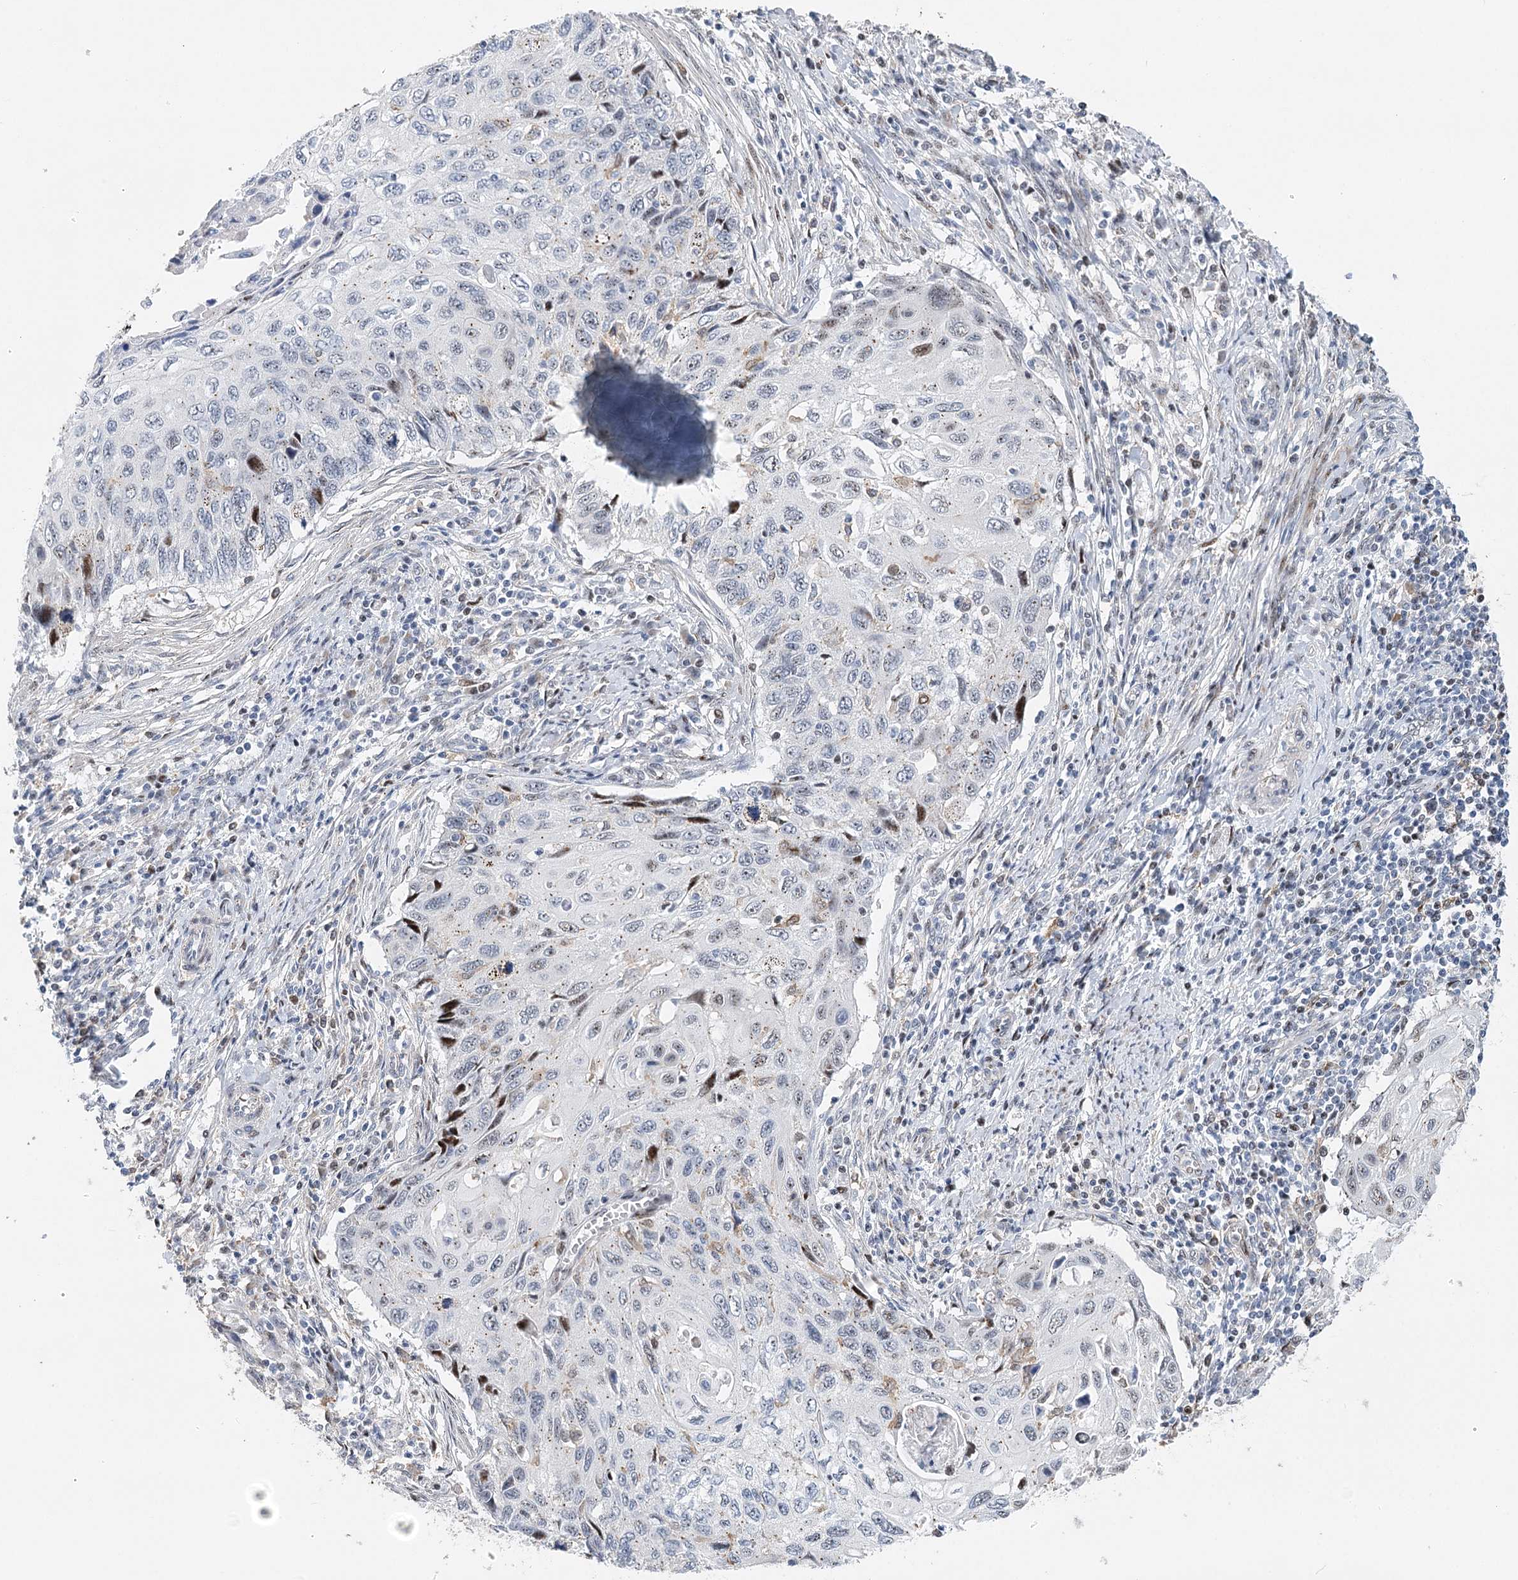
{"staining": {"intensity": "moderate", "quantity": "<25%", "location": "nuclear"}, "tissue": "cervical cancer", "cell_type": "Tumor cells", "image_type": "cancer", "snomed": [{"axis": "morphology", "description": "Squamous cell carcinoma, NOS"}, {"axis": "topography", "description": "Cervix"}], "caption": "A micrograph showing moderate nuclear staining in about <25% of tumor cells in cervical cancer, as visualized by brown immunohistochemical staining.", "gene": "CAMTA1", "patient": {"sex": "female", "age": 70}}